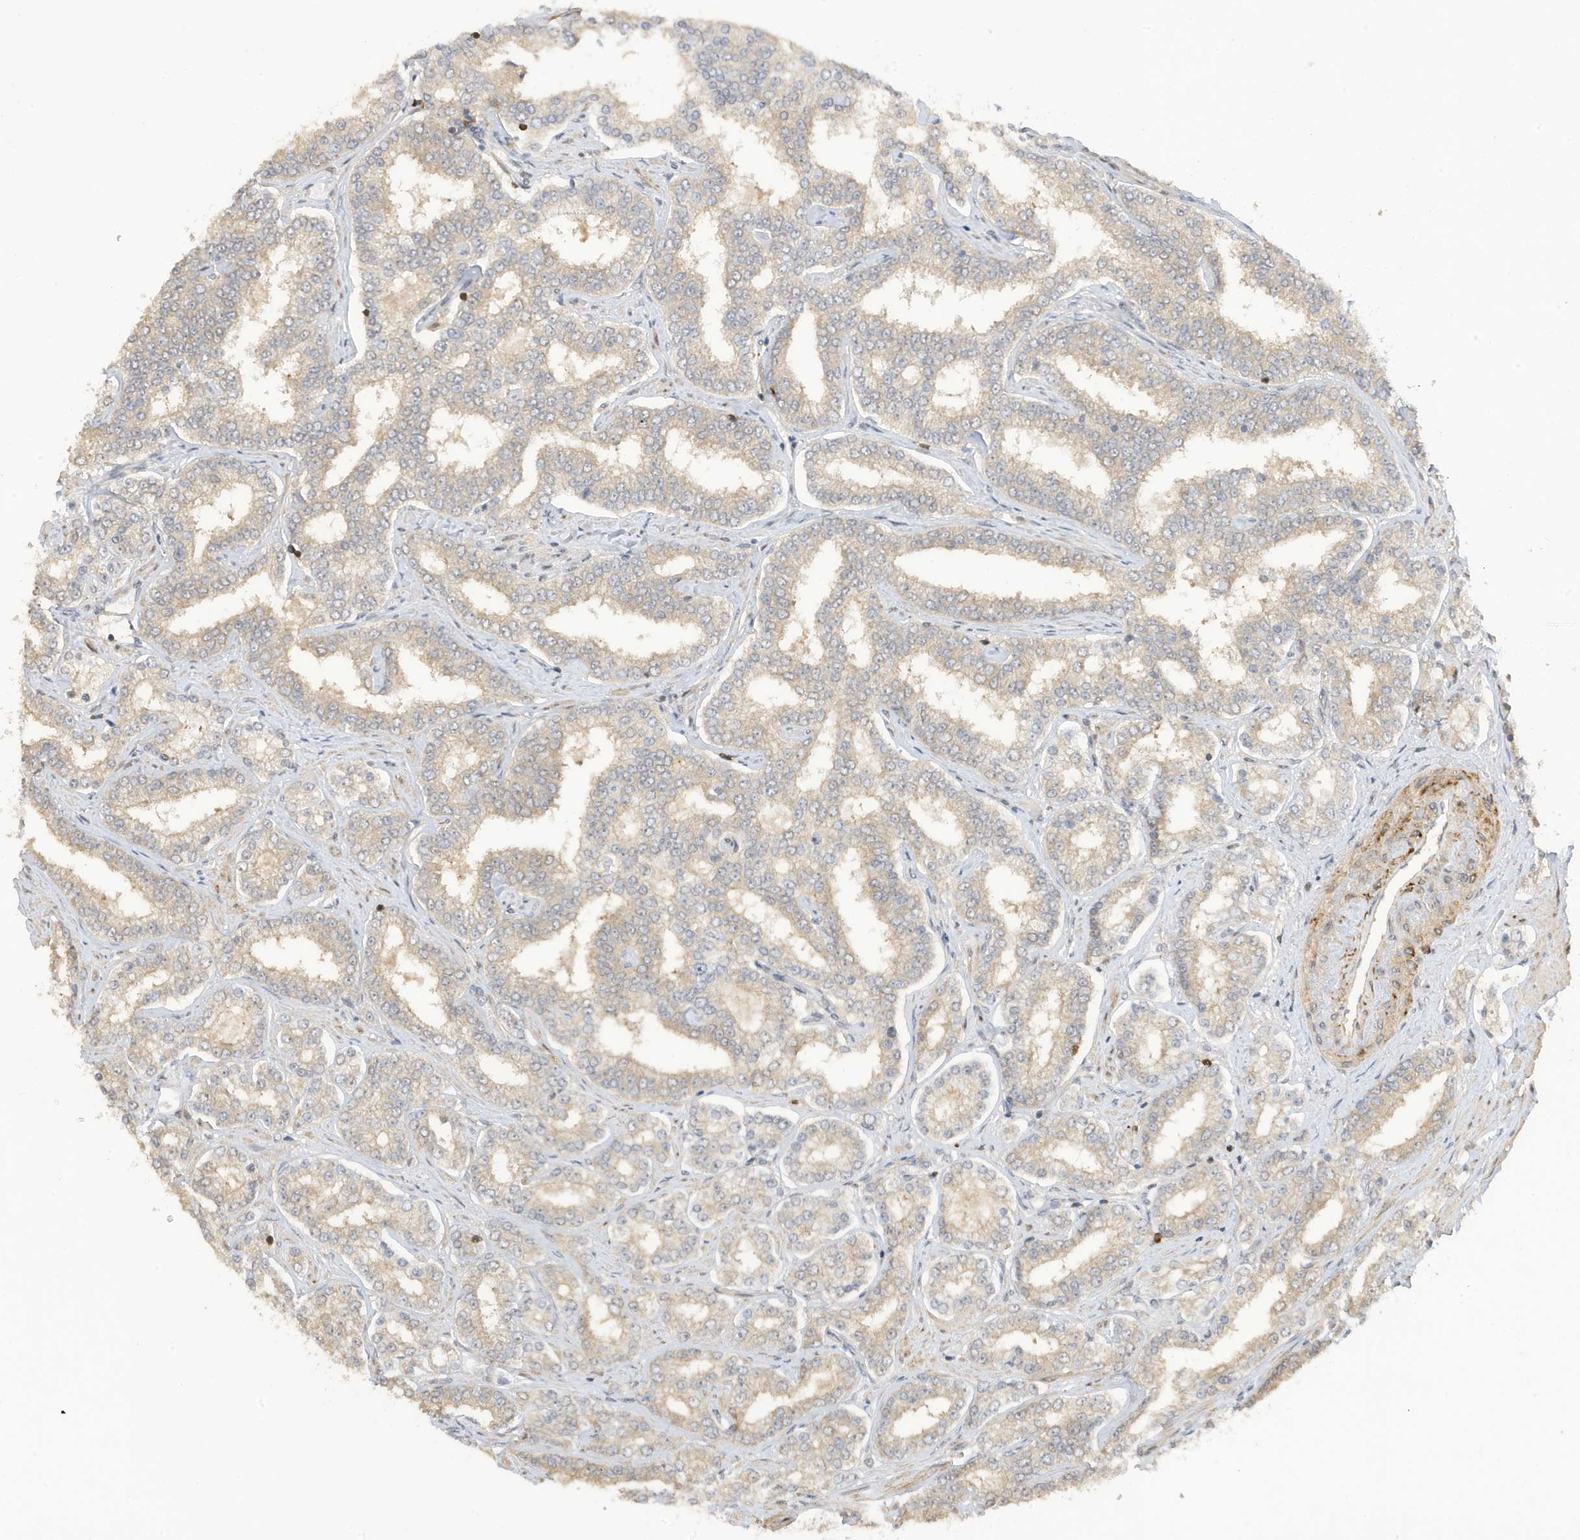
{"staining": {"intensity": "weak", "quantity": "25%-75%", "location": "cytoplasmic/membranous"}, "tissue": "prostate cancer", "cell_type": "Tumor cells", "image_type": "cancer", "snomed": [{"axis": "morphology", "description": "Normal tissue, NOS"}, {"axis": "morphology", "description": "Adenocarcinoma, High grade"}, {"axis": "topography", "description": "Prostate"}], "caption": "This photomicrograph exhibits high-grade adenocarcinoma (prostate) stained with immunohistochemistry (IHC) to label a protein in brown. The cytoplasmic/membranous of tumor cells show weak positivity for the protein. Nuclei are counter-stained blue.", "gene": "TAB3", "patient": {"sex": "male", "age": 83}}